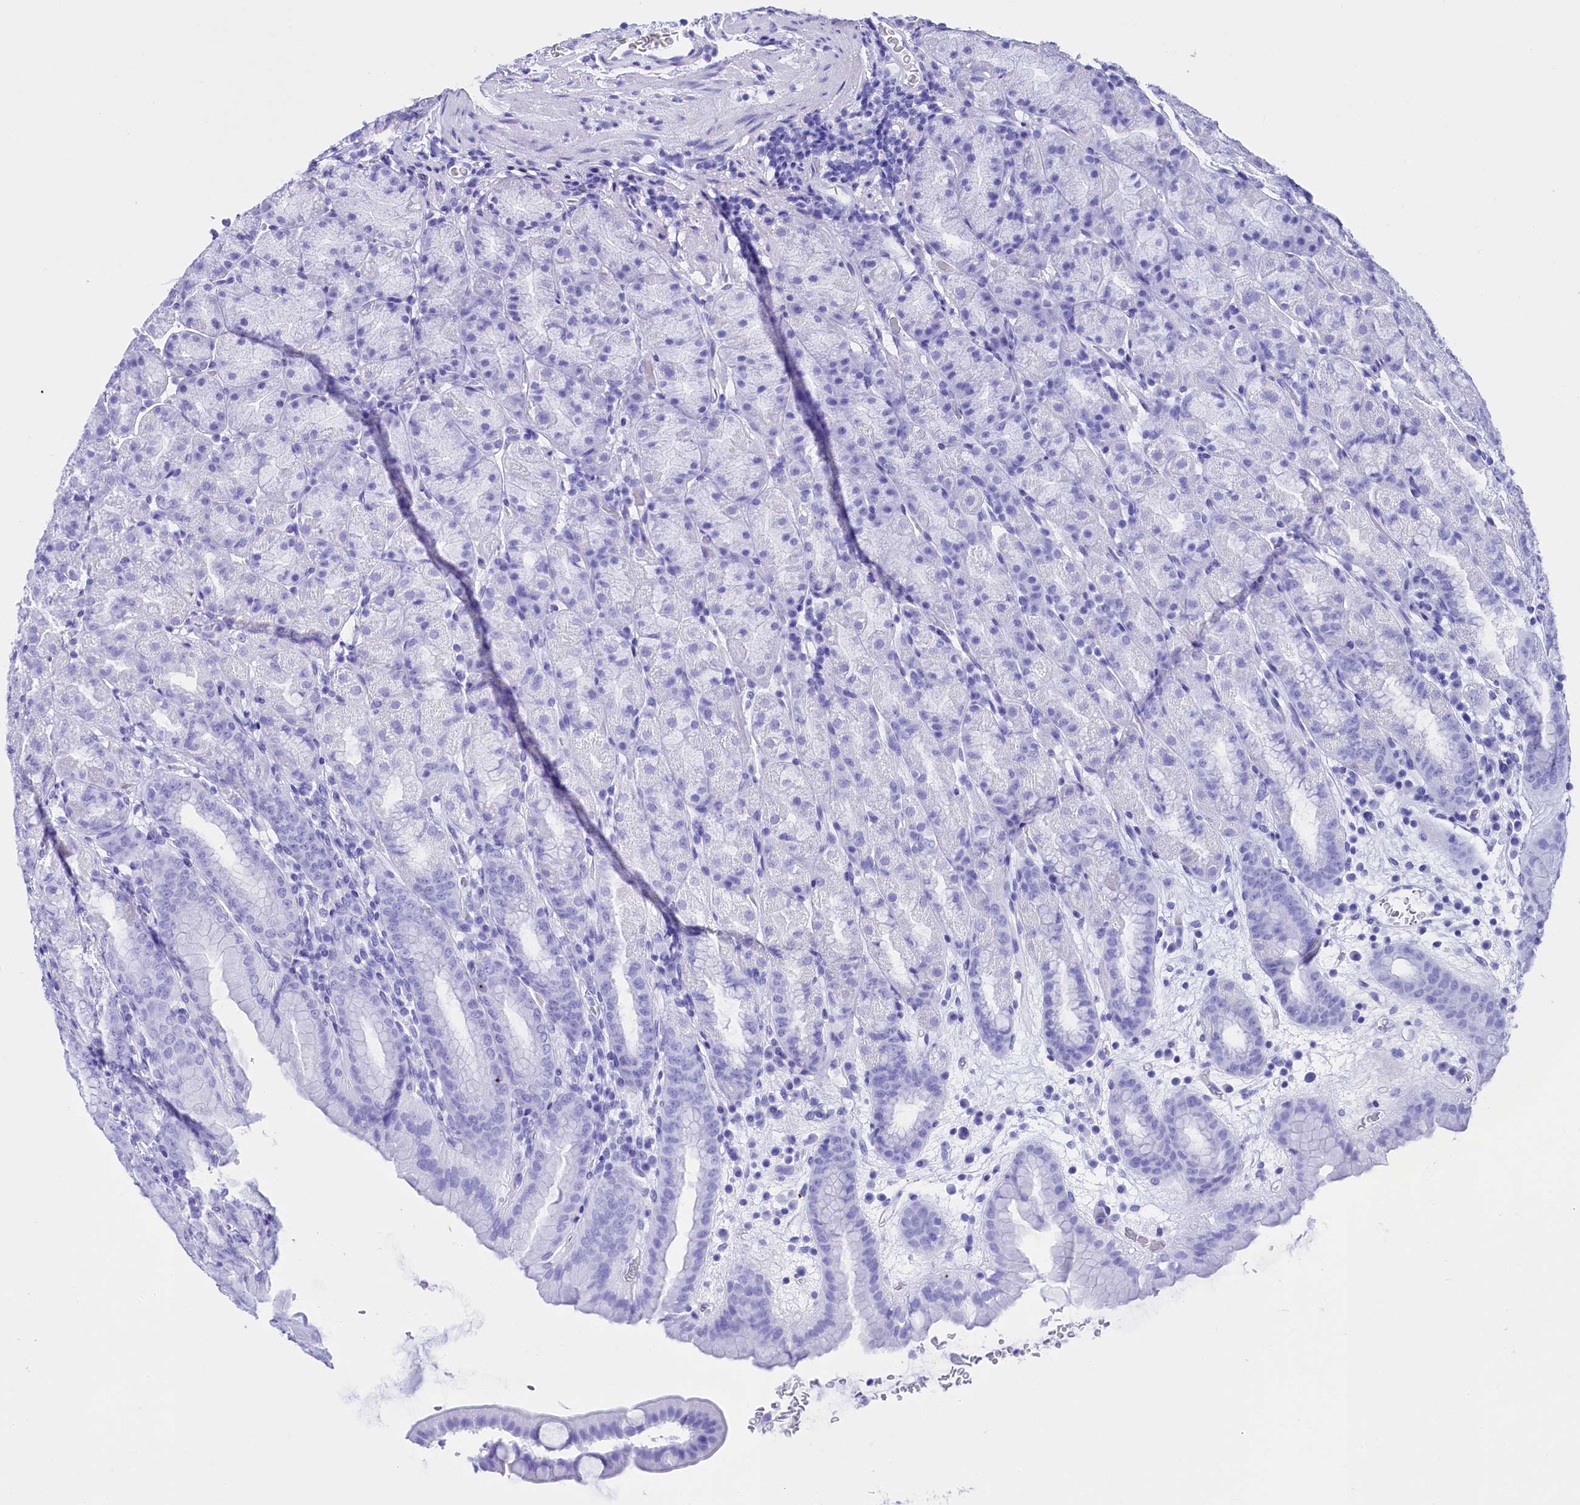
{"staining": {"intensity": "negative", "quantity": "none", "location": "none"}, "tissue": "stomach", "cell_type": "Glandular cells", "image_type": "normal", "snomed": [{"axis": "morphology", "description": "Normal tissue, NOS"}, {"axis": "topography", "description": "Stomach, upper"}], "caption": "A micrograph of stomach stained for a protein demonstrates no brown staining in glandular cells. Brightfield microscopy of immunohistochemistry (IHC) stained with DAB (brown) and hematoxylin (blue), captured at high magnification.", "gene": "RPUSD3", "patient": {"sex": "male", "age": 68}}